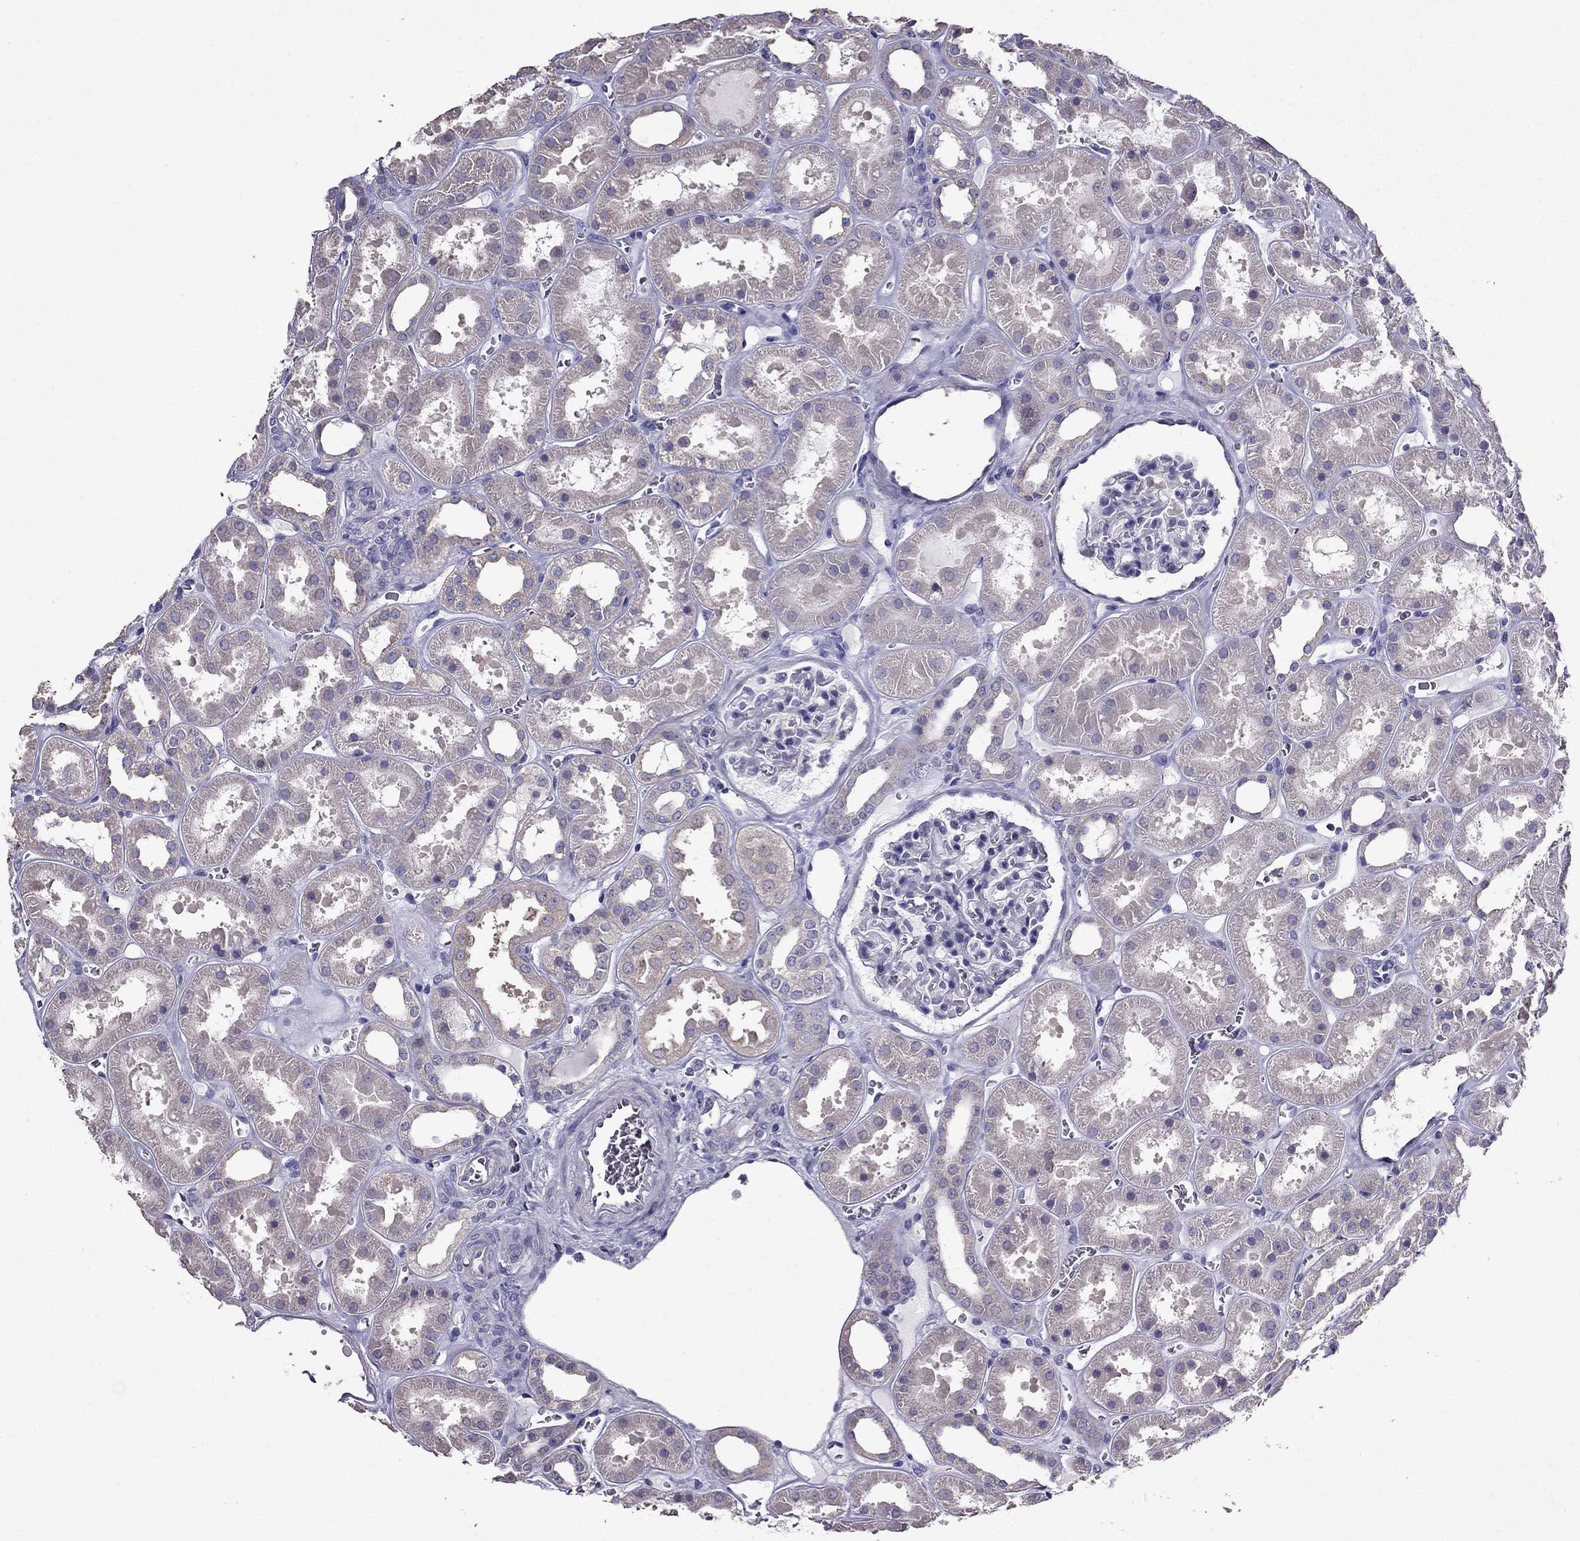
{"staining": {"intensity": "negative", "quantity": "none", "location": "none"}, "tissue": "kidney", "cell_type": "Cells in glomeruli", "image_type": "normal", "snomed": [{"axis": "morphology", "description": "Normal tissue, NOS"}, {"axis": "topography", "description": "Kidney"}], "caption": "High magnification brightfield microscopy of normal kidney stained with DAB (3,3'-diaminobenzidine) (brown) and counterstained with hematoxylin (blue): cells in glomeruli show no significant positivity. (Immunohistochemistry (ihc), brightfield microscopy, high magnification).", "gene": "AAK1", "patient": {"sex": "female", "age": 41}}